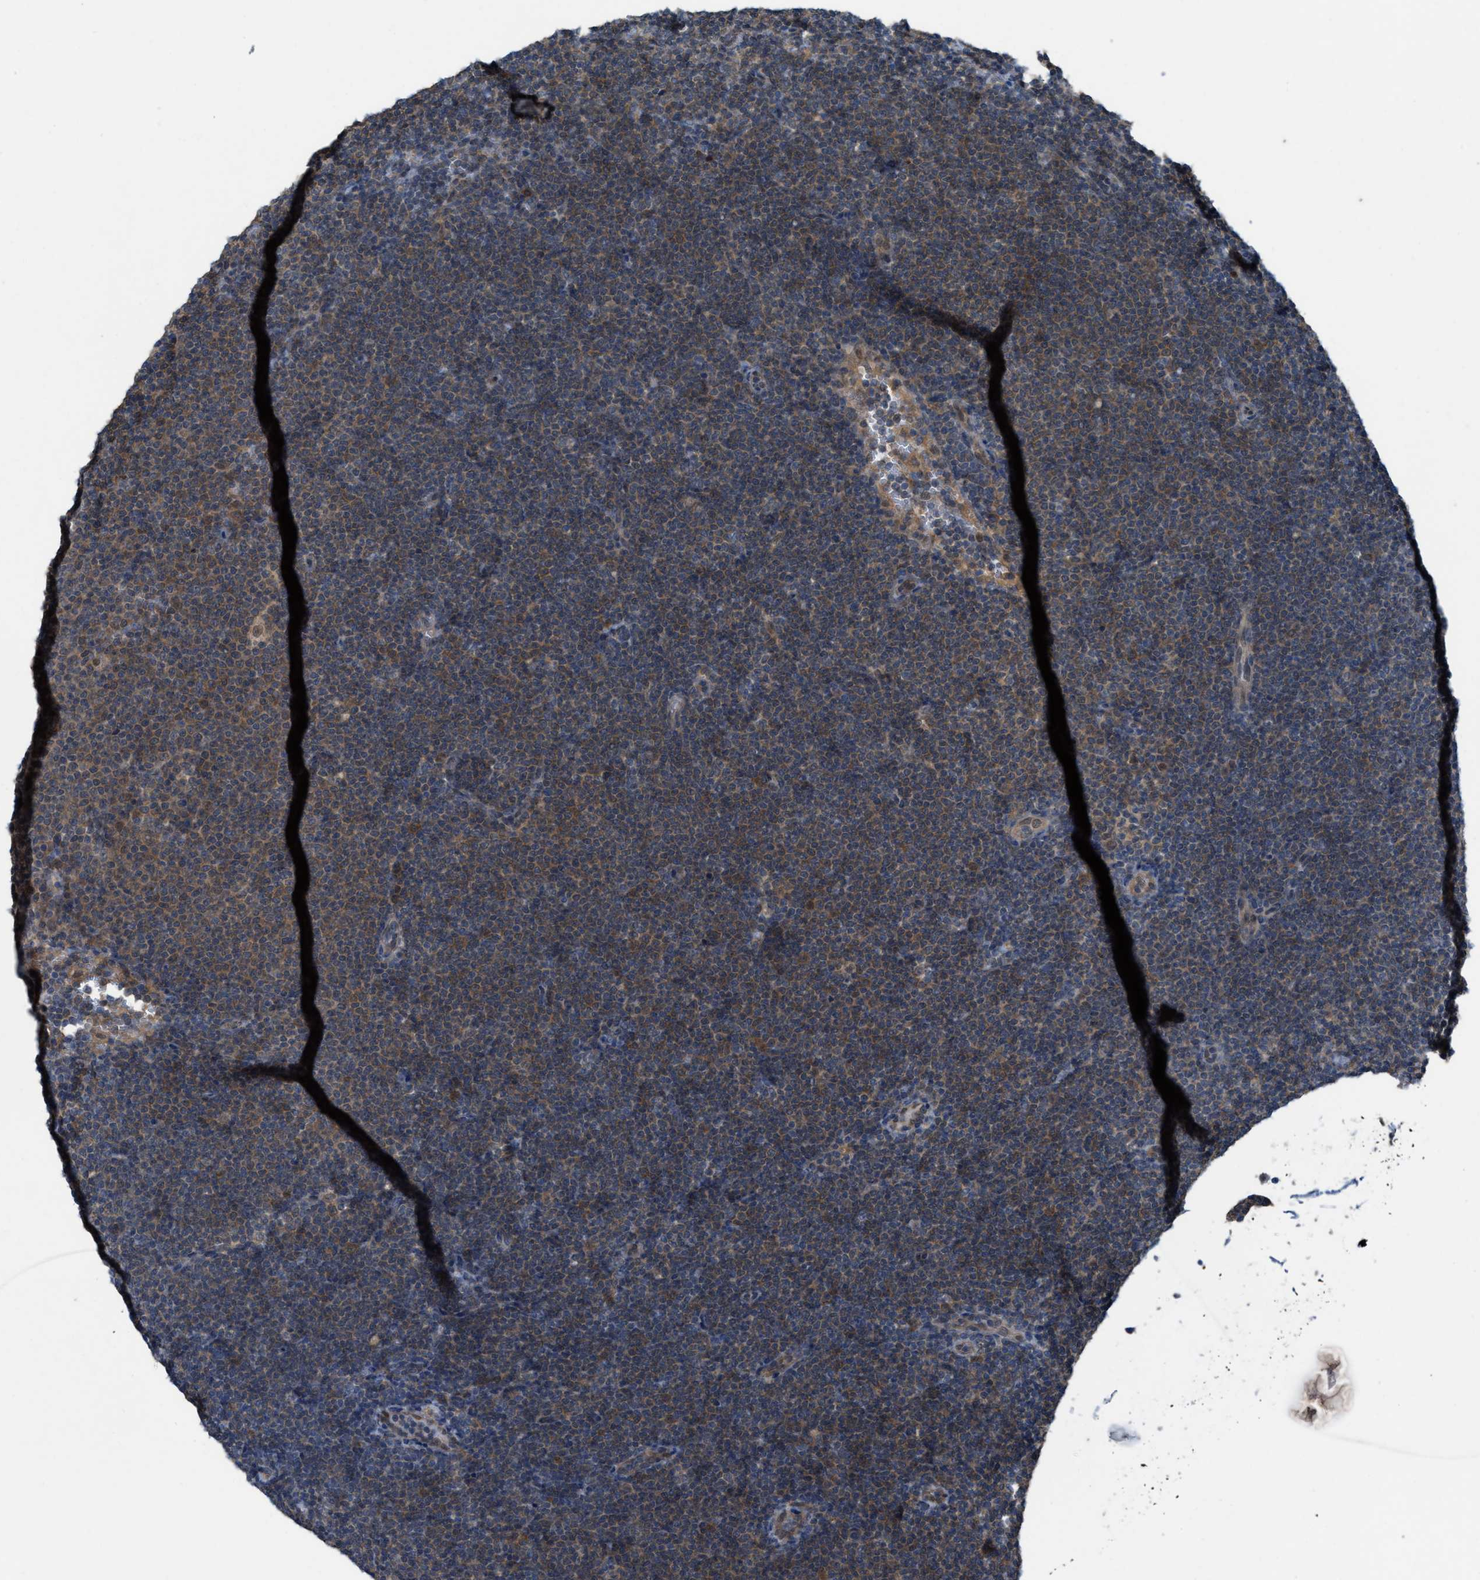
{"staining": {"intensity": "moderate", "quantity": "25%-75%", "location": "cytoplasmic/membranous"}, "tissue": "lymphoma", "cell_type": "Tumor cells", "image_type": "cancer", "snomed": [{"axis": "morphology", "description": "Malignant lymphoma, non-Hodgkin's type, Low grade"}, {"axis": "topography", "description": "Lymph node"}], "caption": "Protein expression analysis of human lymphoma reveals moderate cytoplasmic/membranous positivity in approximately 25%-75% of tumor cells. (DAB = brown stain, brightfield microscopy at high magnification).", "gene": "PLAA", "patient": {"sex": "female", "age": 53}}